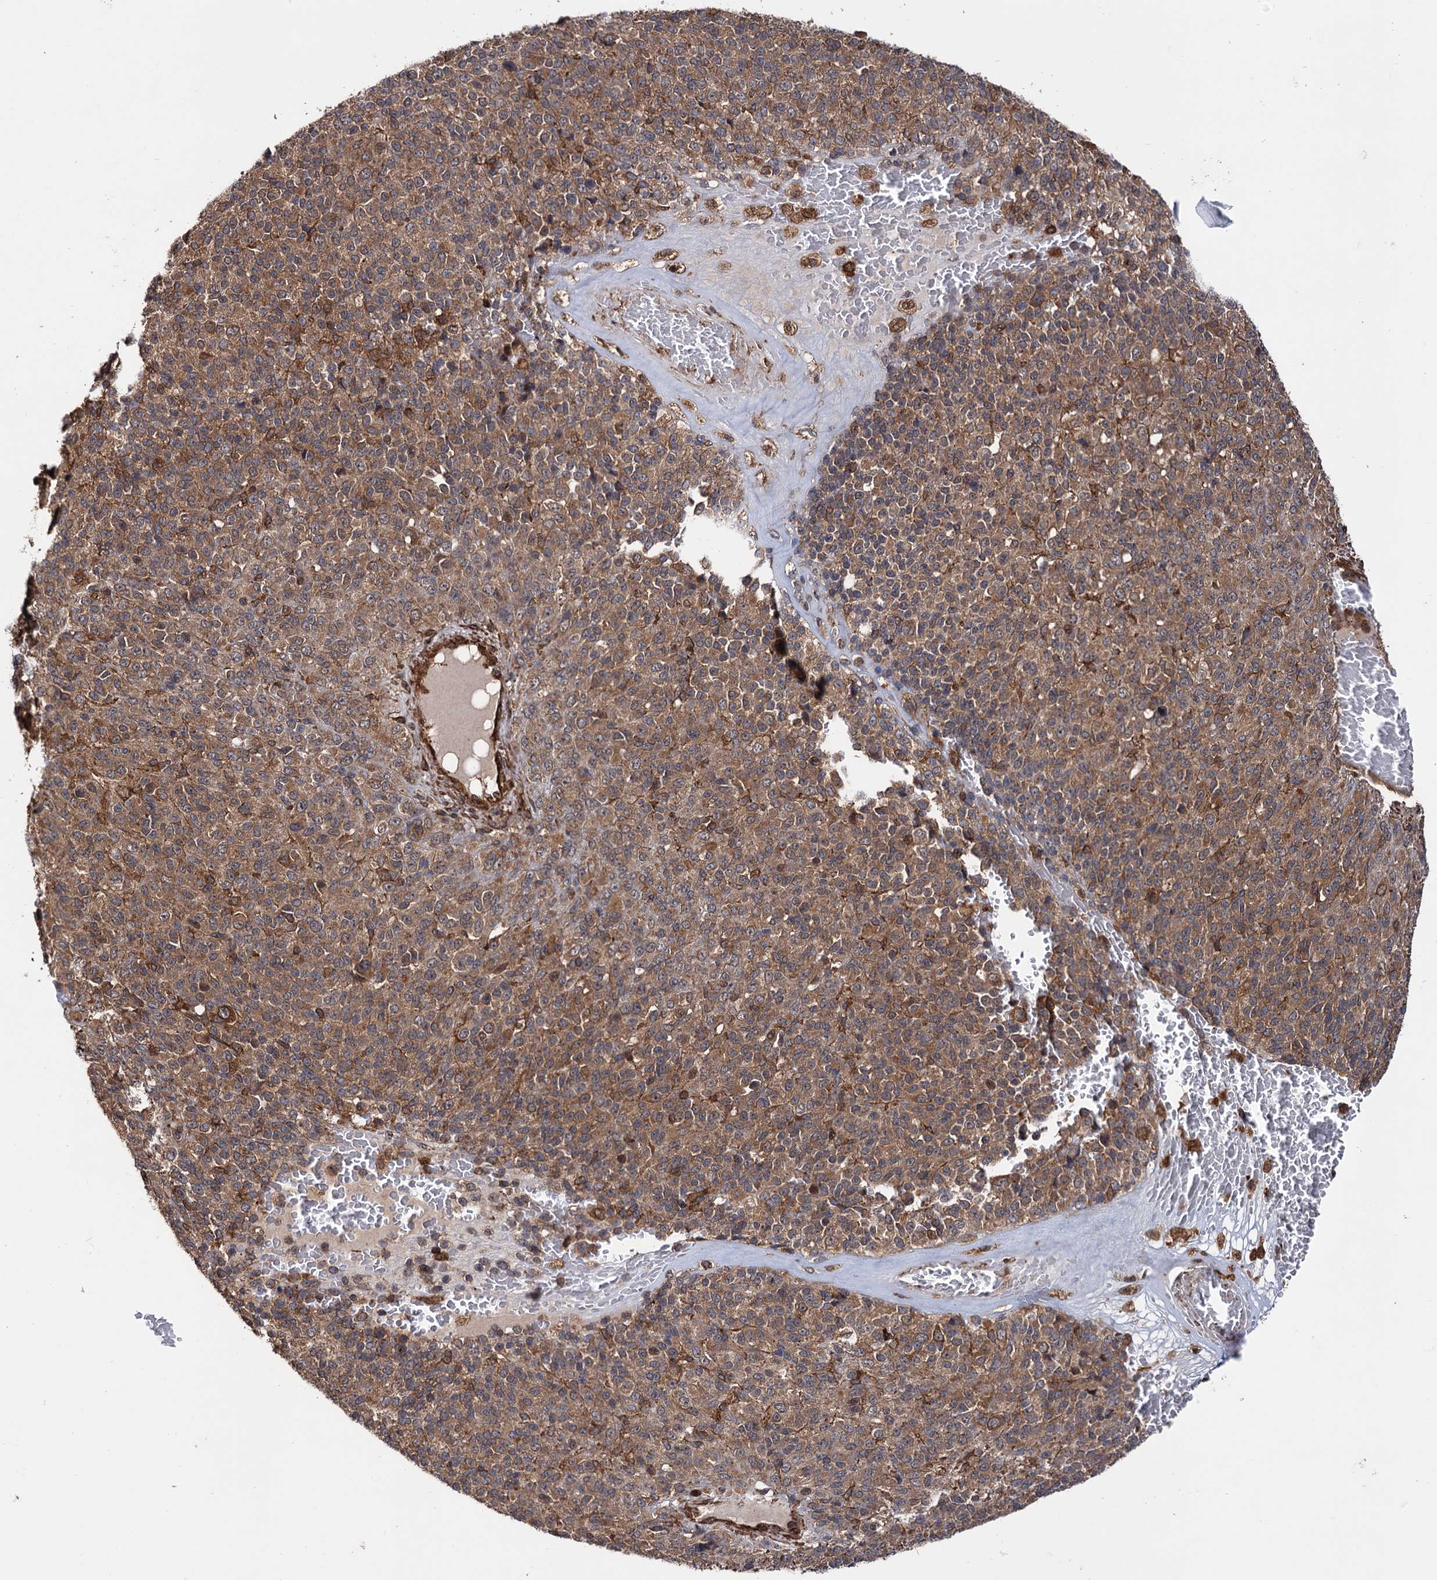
{"staining": {"intensity": "moderate", "quantity": ">75%", "location": "cytoplasmic/membranous"}, "tissue": "melanoma", "cell_type": "Tumor cells", "image_type": "cancer", "snomed": [{"axis": "morphology", "description": "Malignant melanoma, Metastatic site"}, {"axis": "topography", "description": "Brain"}], "caption": "DAB (3,3'-diaminobenzidine) immunohistochemical staining of human melanoma displays moderate cytoplasmic/membranous protein staining in approximately >75% of tumor cells.", "gene": "ATP8B4", "patient": {"sex": "female", "age": 56}}